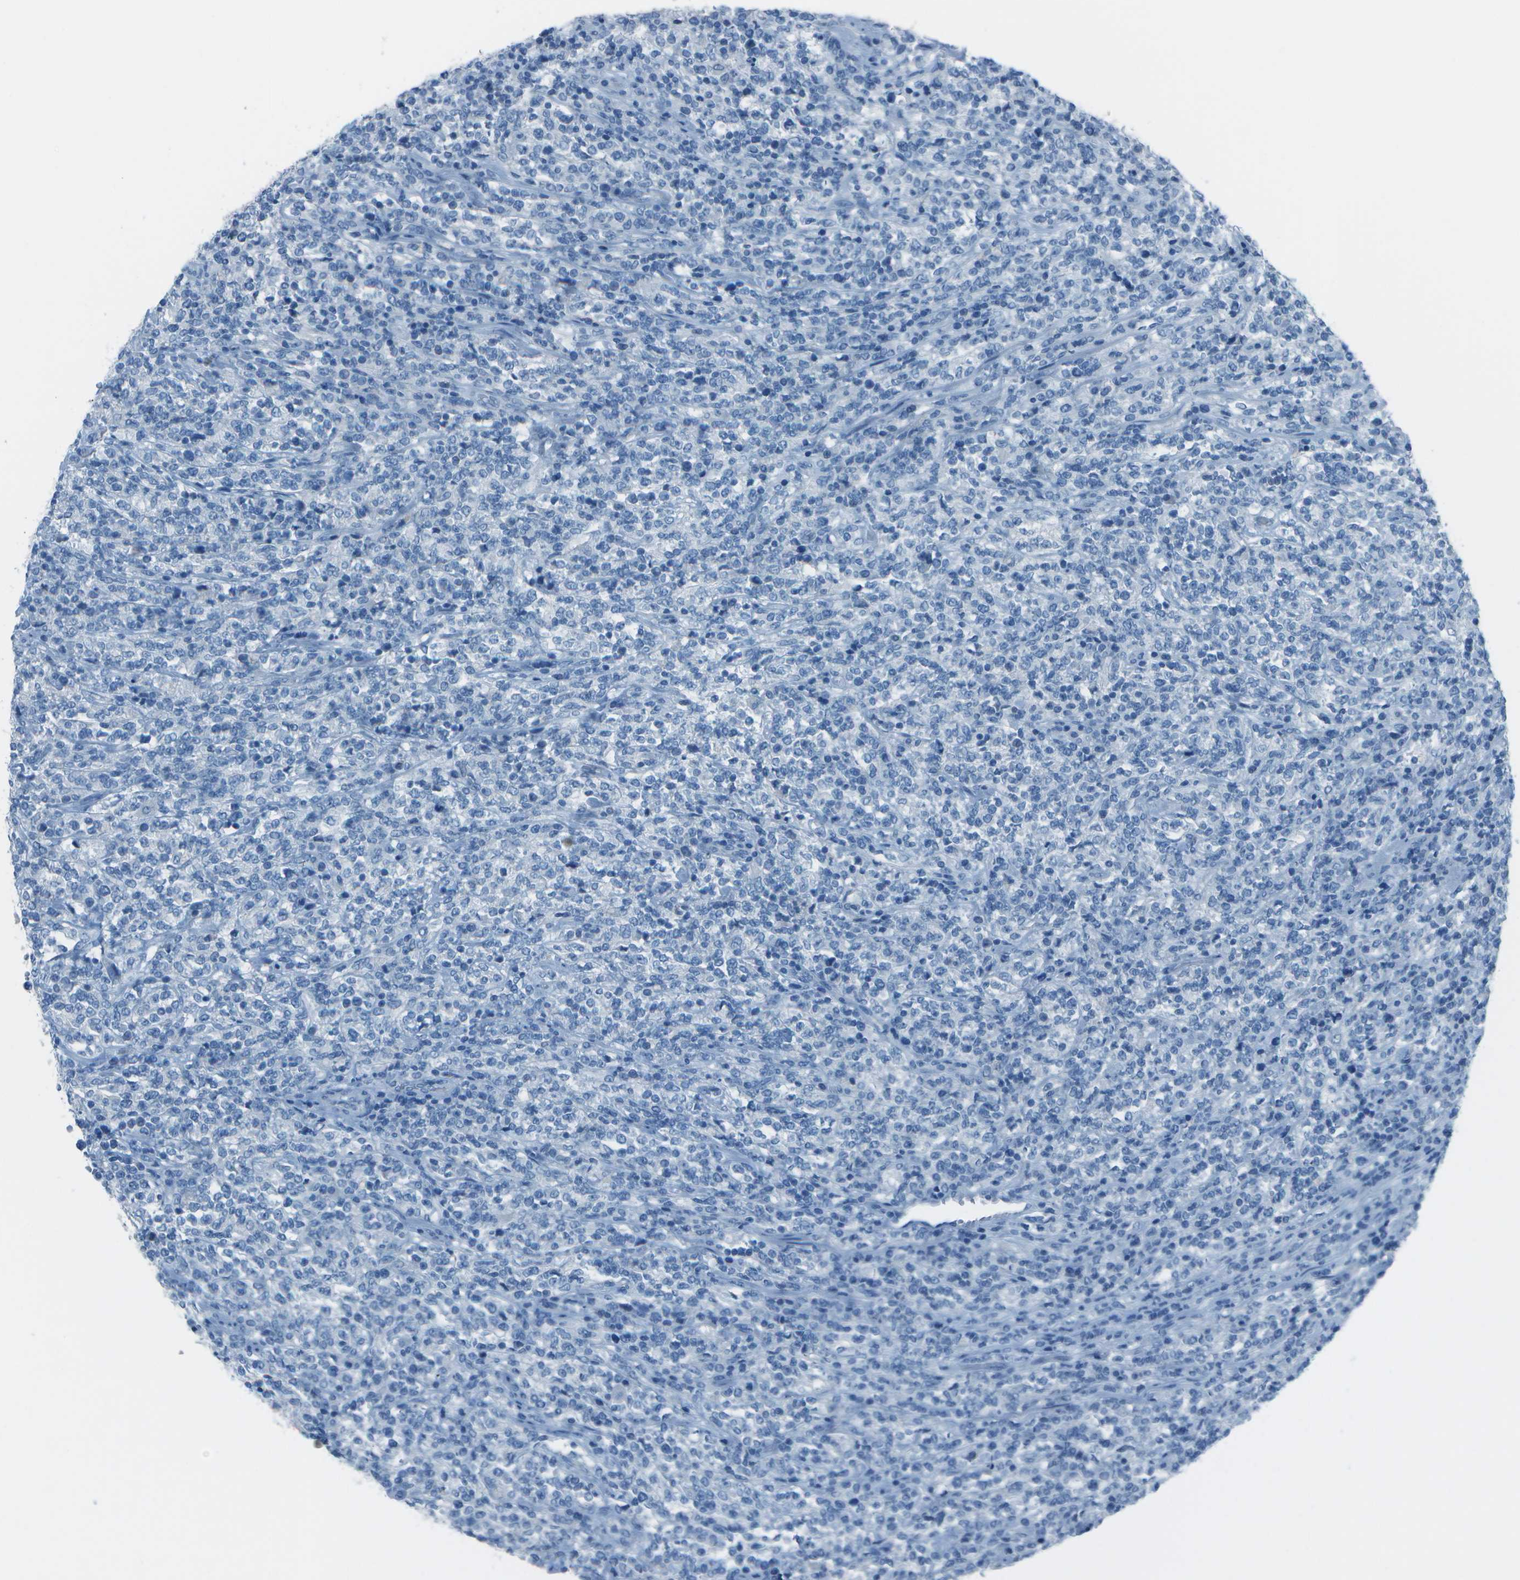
{"staining": {"intensity": "negative", "quantity": "none", "location": "none"}, "tissue": "lymphoma", "cell_type": "Tumor cells", "image_type": "cancer", "snomed": [{"axis": "morphology", "description": "Malignant lymphoma, non-Hodgkin's type, High grade"}, {"axis": "topography", "description": "Soft tissue"}], "caption": "High-grade malignant lymphoma, non-Hodgkin's type stained for a protein using IHC reveals no staining tumor cells.", "gene": "FGF1", "patient": {"sex": "male", "age": 18}}